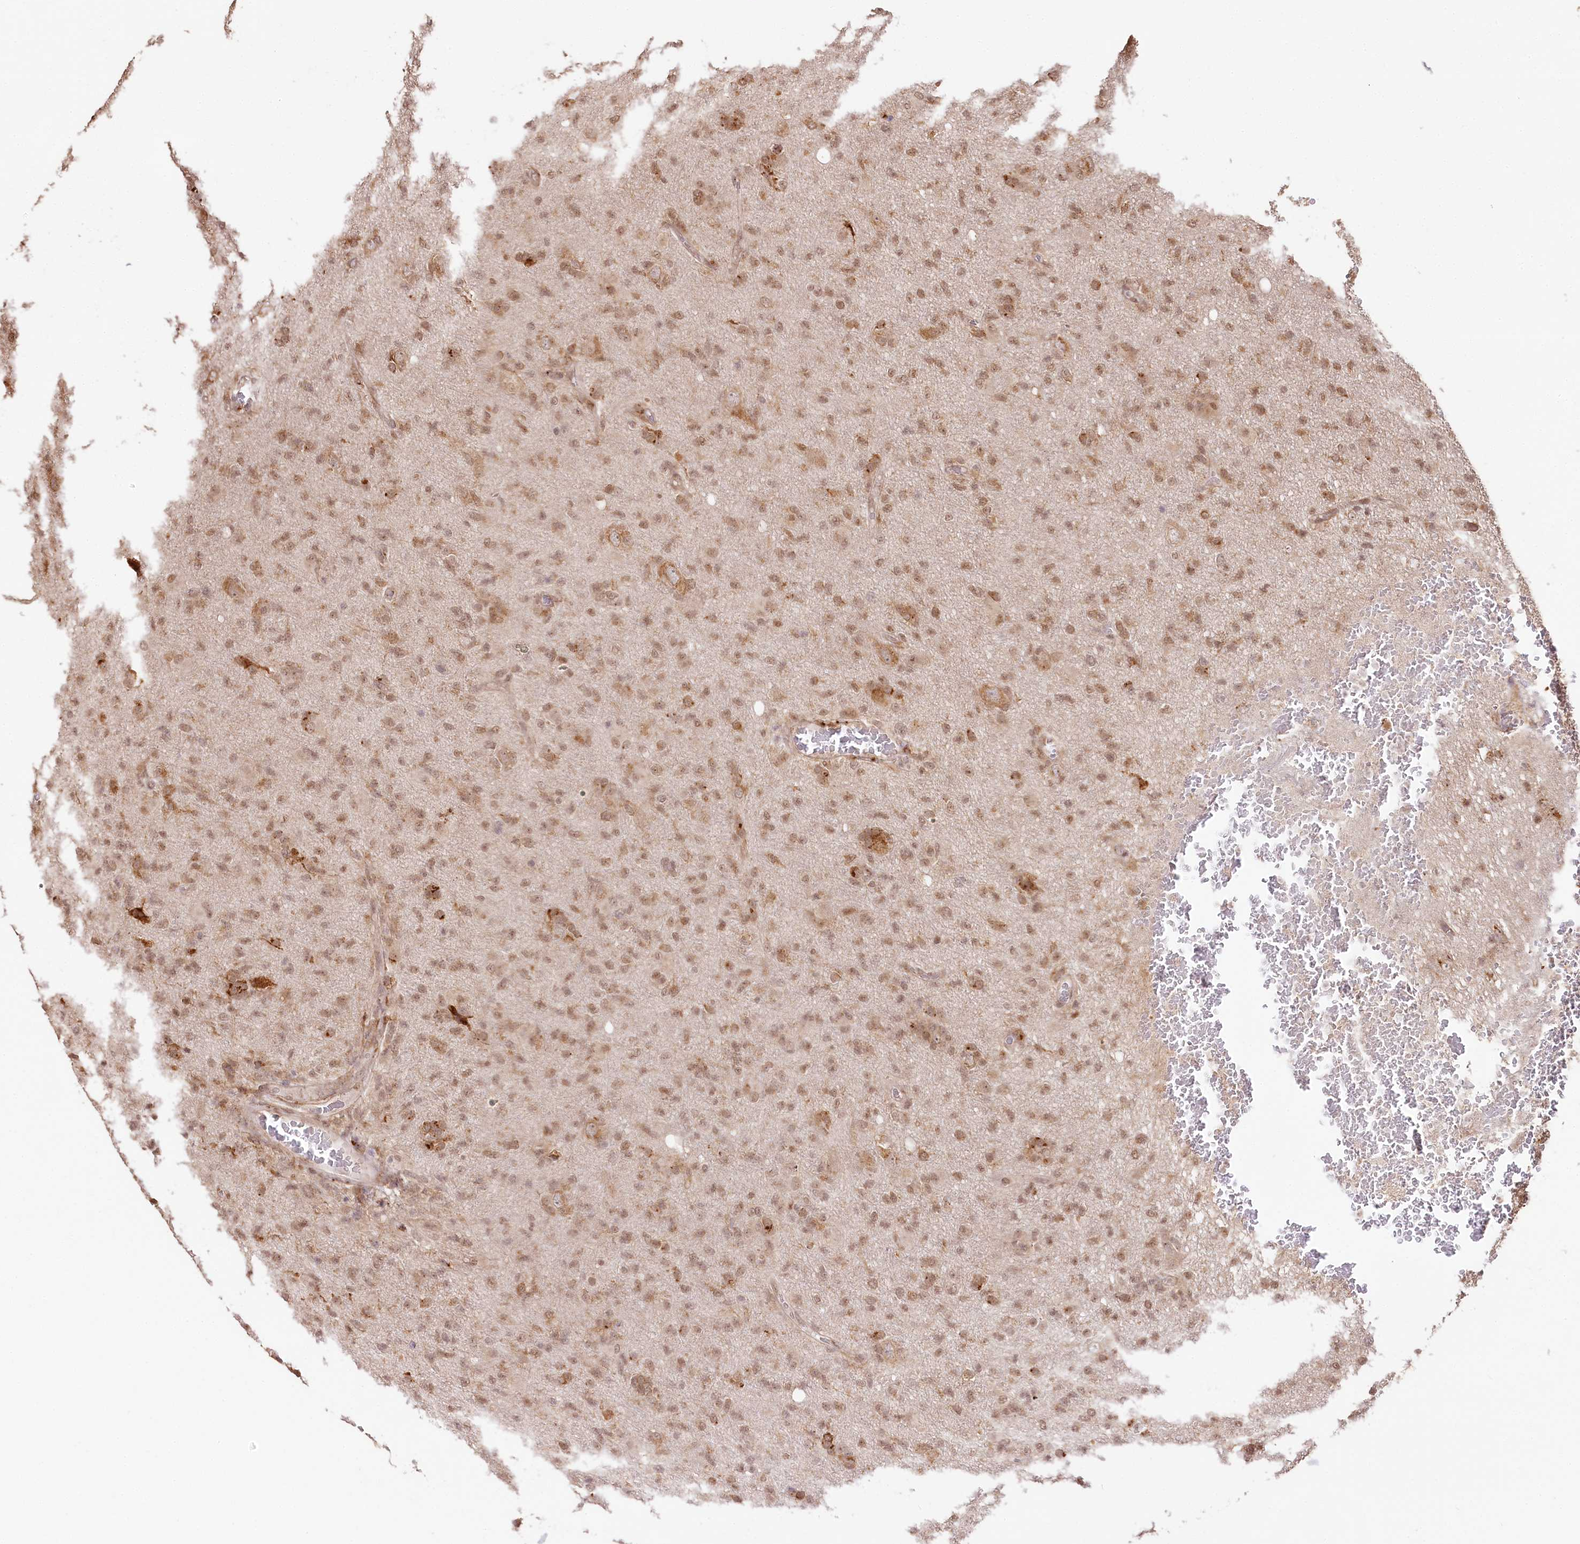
{"staining": {"intensity": "moderate", "quantity": ">75%", "location": "nuclear"}, "tissue": "glioma", "cell_type": "Tumor cells", "image_type": "cancer", "snomed": [{"axis": "morphology", "description": "Glioma, malignant, High grade"}, {"axis": "topography", "description": "Brain"}], "caption": "DAB (3,3'-diaminobenzidine) immunohistochemical staining of glioma demonstrates moderate nuclear protein expression in approximately >75% of tumor cells. (Brightfield microscopy of DAB IHC at high magnification).", "gene": "ENSG00000144785", "patient": {"sex": "female", "age": 57}}